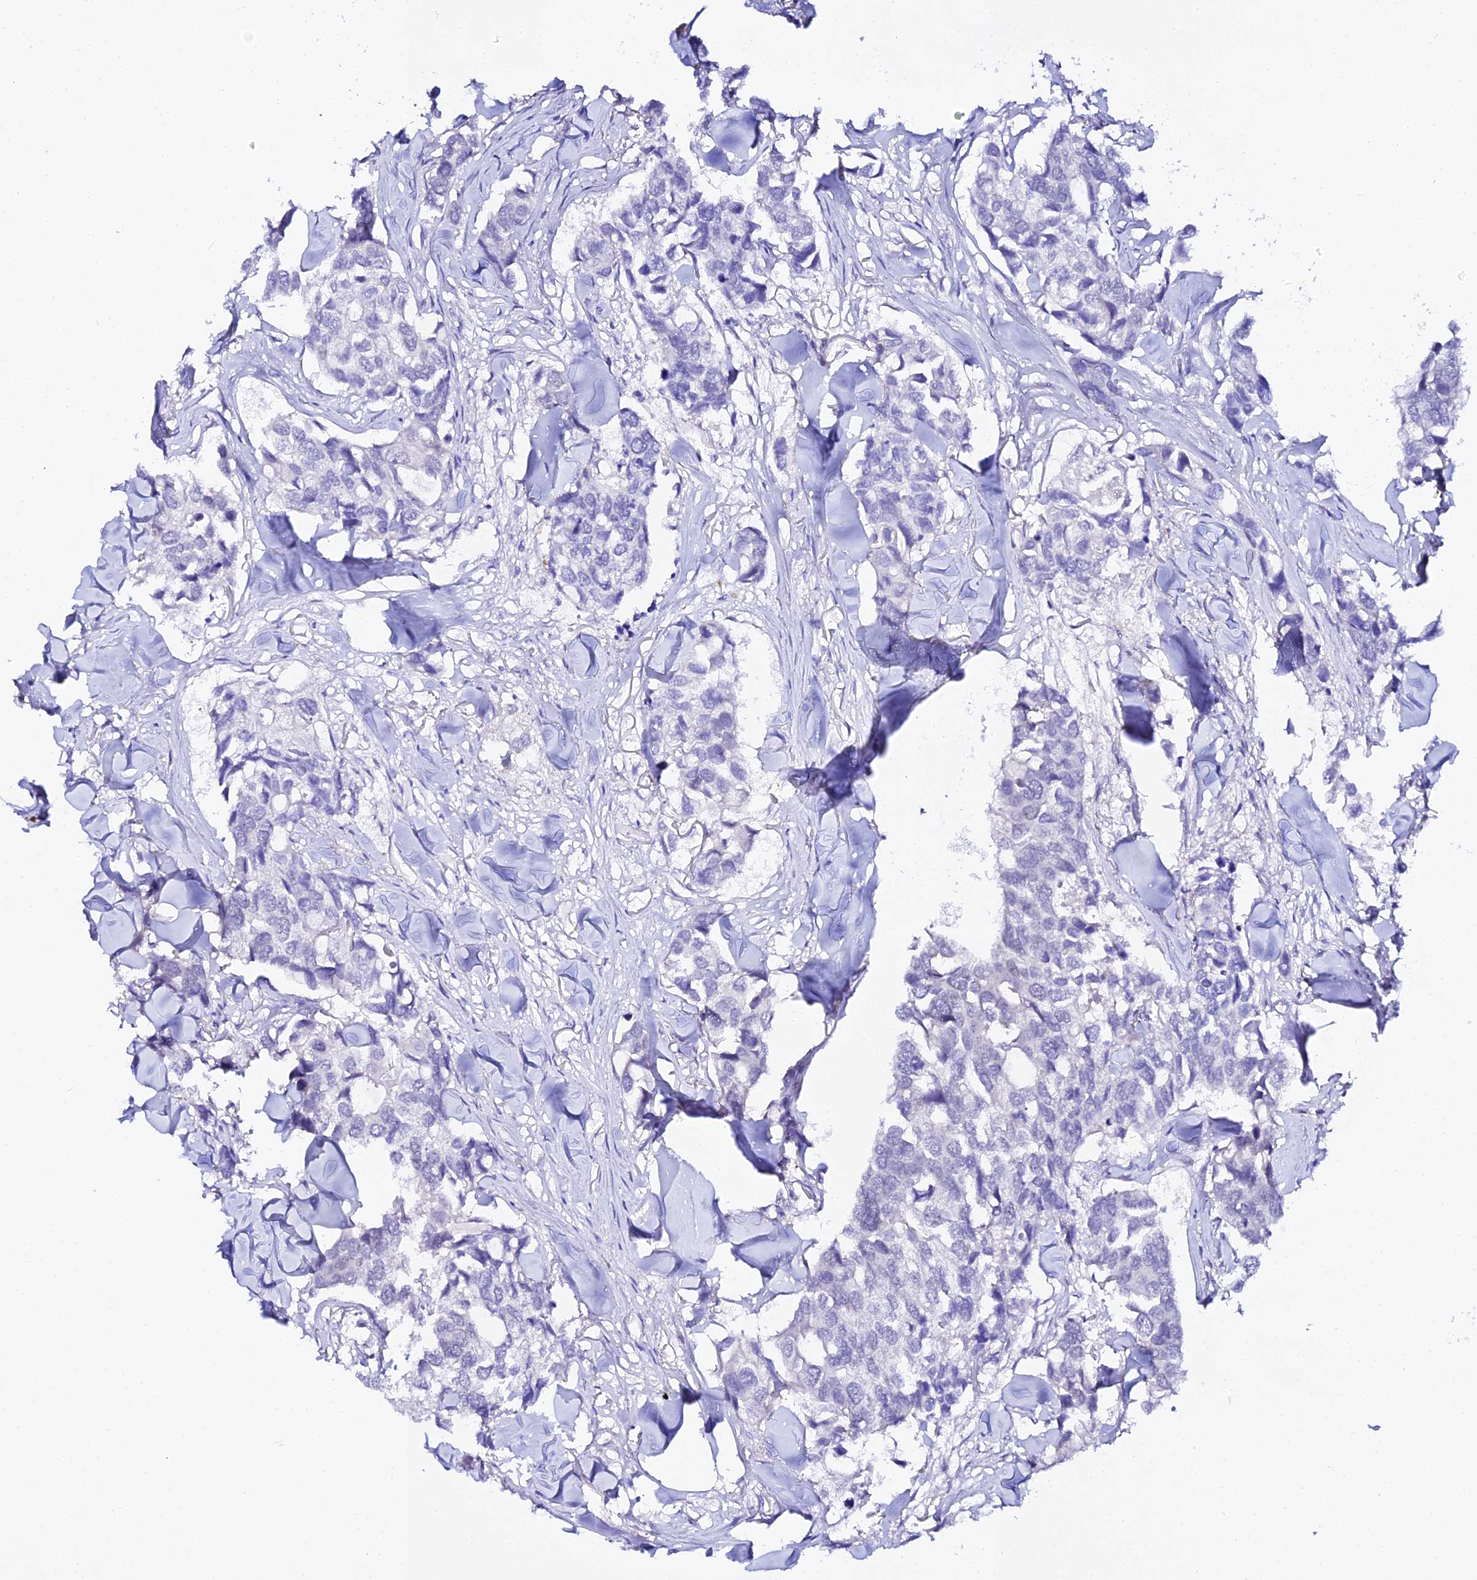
{"staining": {"intensity": "negative", "quantity": "none", "location": "none"}, "tissue": "breast cancer", "cell_type": "Tumor cells", "image_type": "cancer", "snomed": [{"axis": "morphology", "description": "Duct carcinoma"}, {"axis": "topography", "description": "Breast"}], "caption": "Breast cancer was stained to show a protein in brown. There is no significant positivity in tumor cells.", "gene": "CFAP45", "patient": {"sex": "female", "age": 83}}